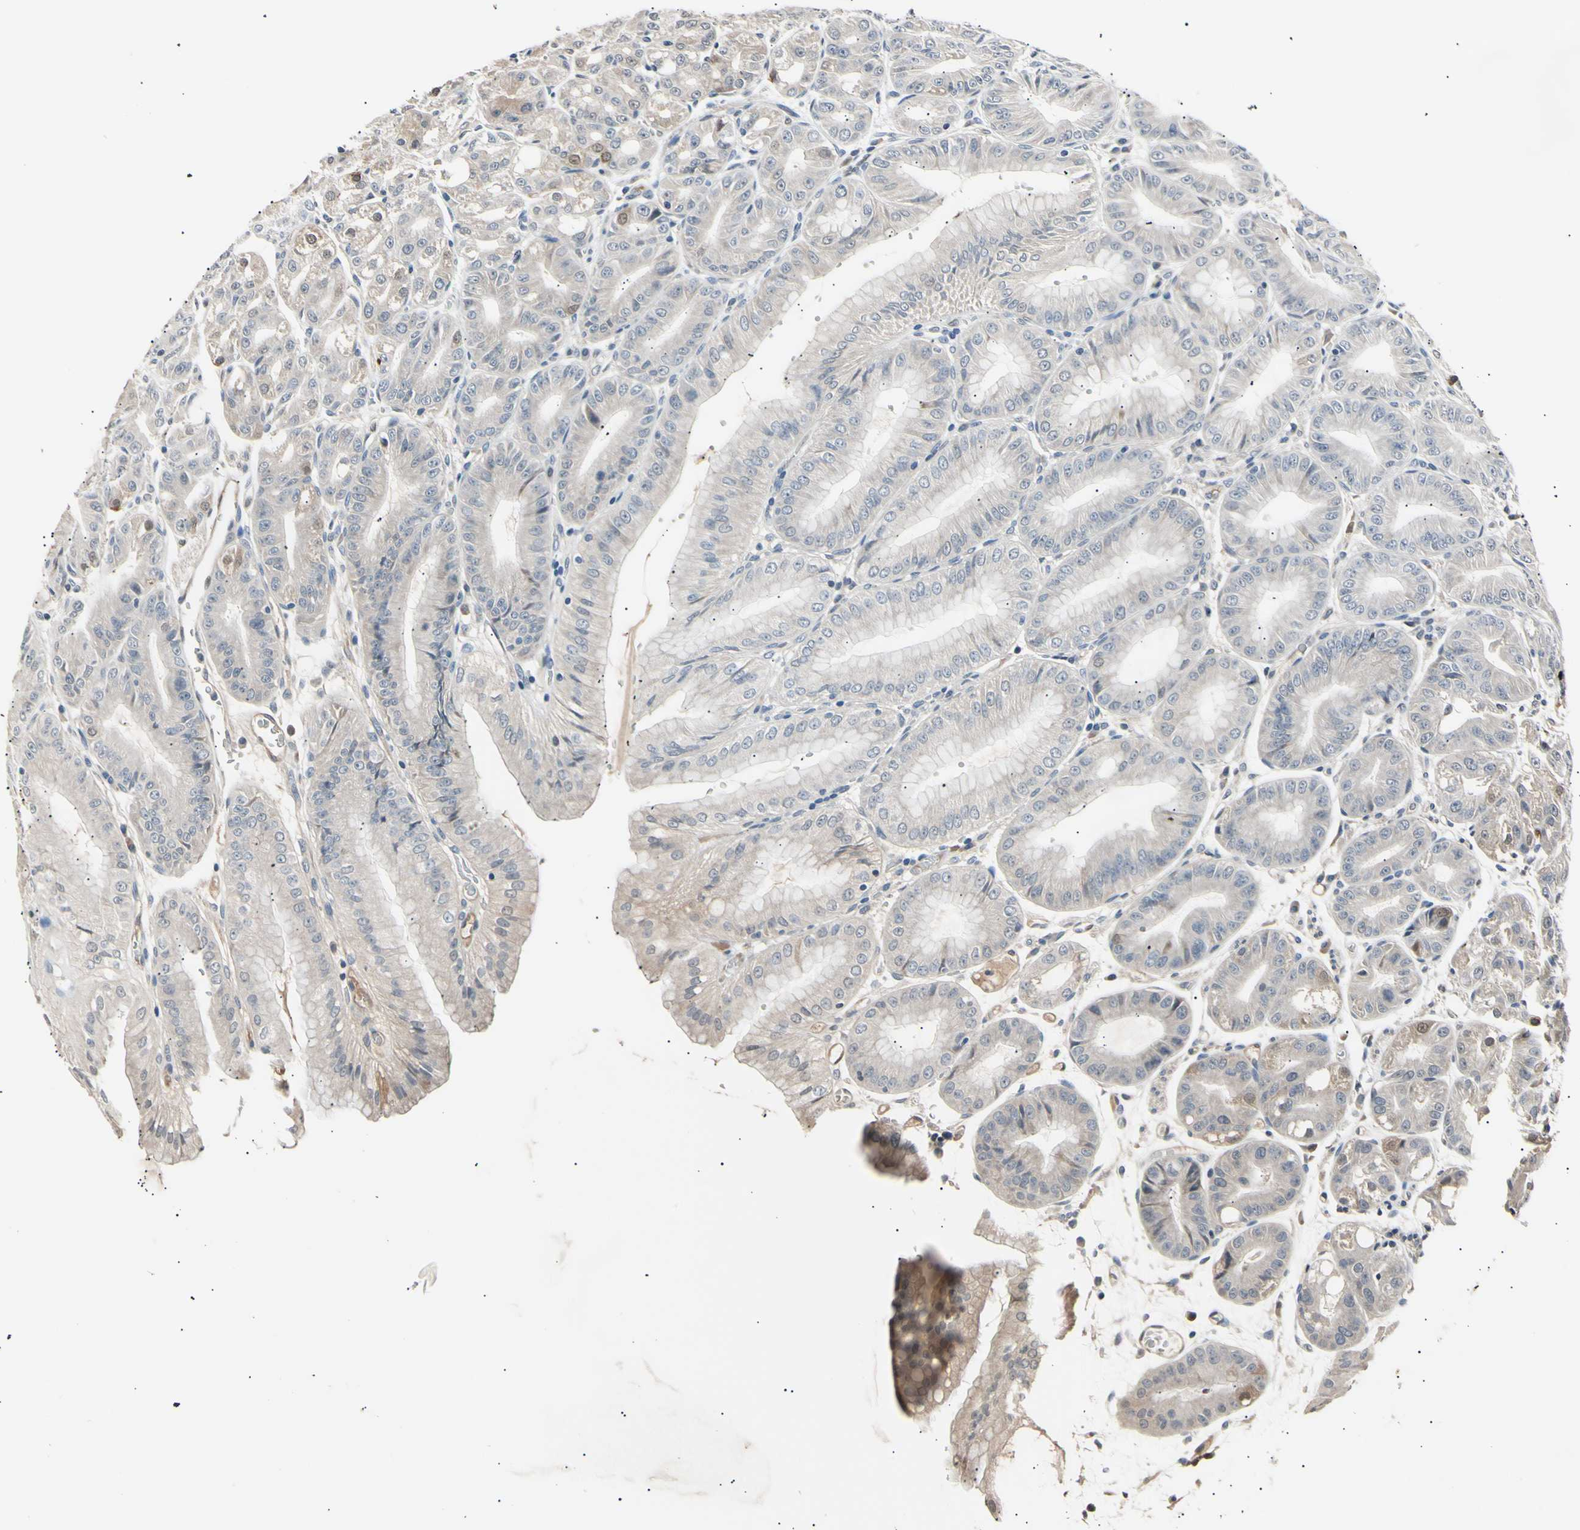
{"staining": {"intensity": "weak", "quantity": "25%-75%", "location": "cytoplasmic/membranous,nuclear"}, "tissue": "stomach", "cell_type": "Glandular cells", "image_type": "normal", "snomed": [{"axis": "morphology", "description": "Normal tissue, NOS"}, {"axis": "topography", "description": "Stomach, lower"}], "caption": "IHC of normal human stomach displays low levels of weak cytoplasmic/membranous,nuclear positivity in approximately 25%-75% of glandular cells. (IHC, brightfield microscopy, high magnification).", "gene": "AK1", "patient": {"sex": "male", "age": 71}}